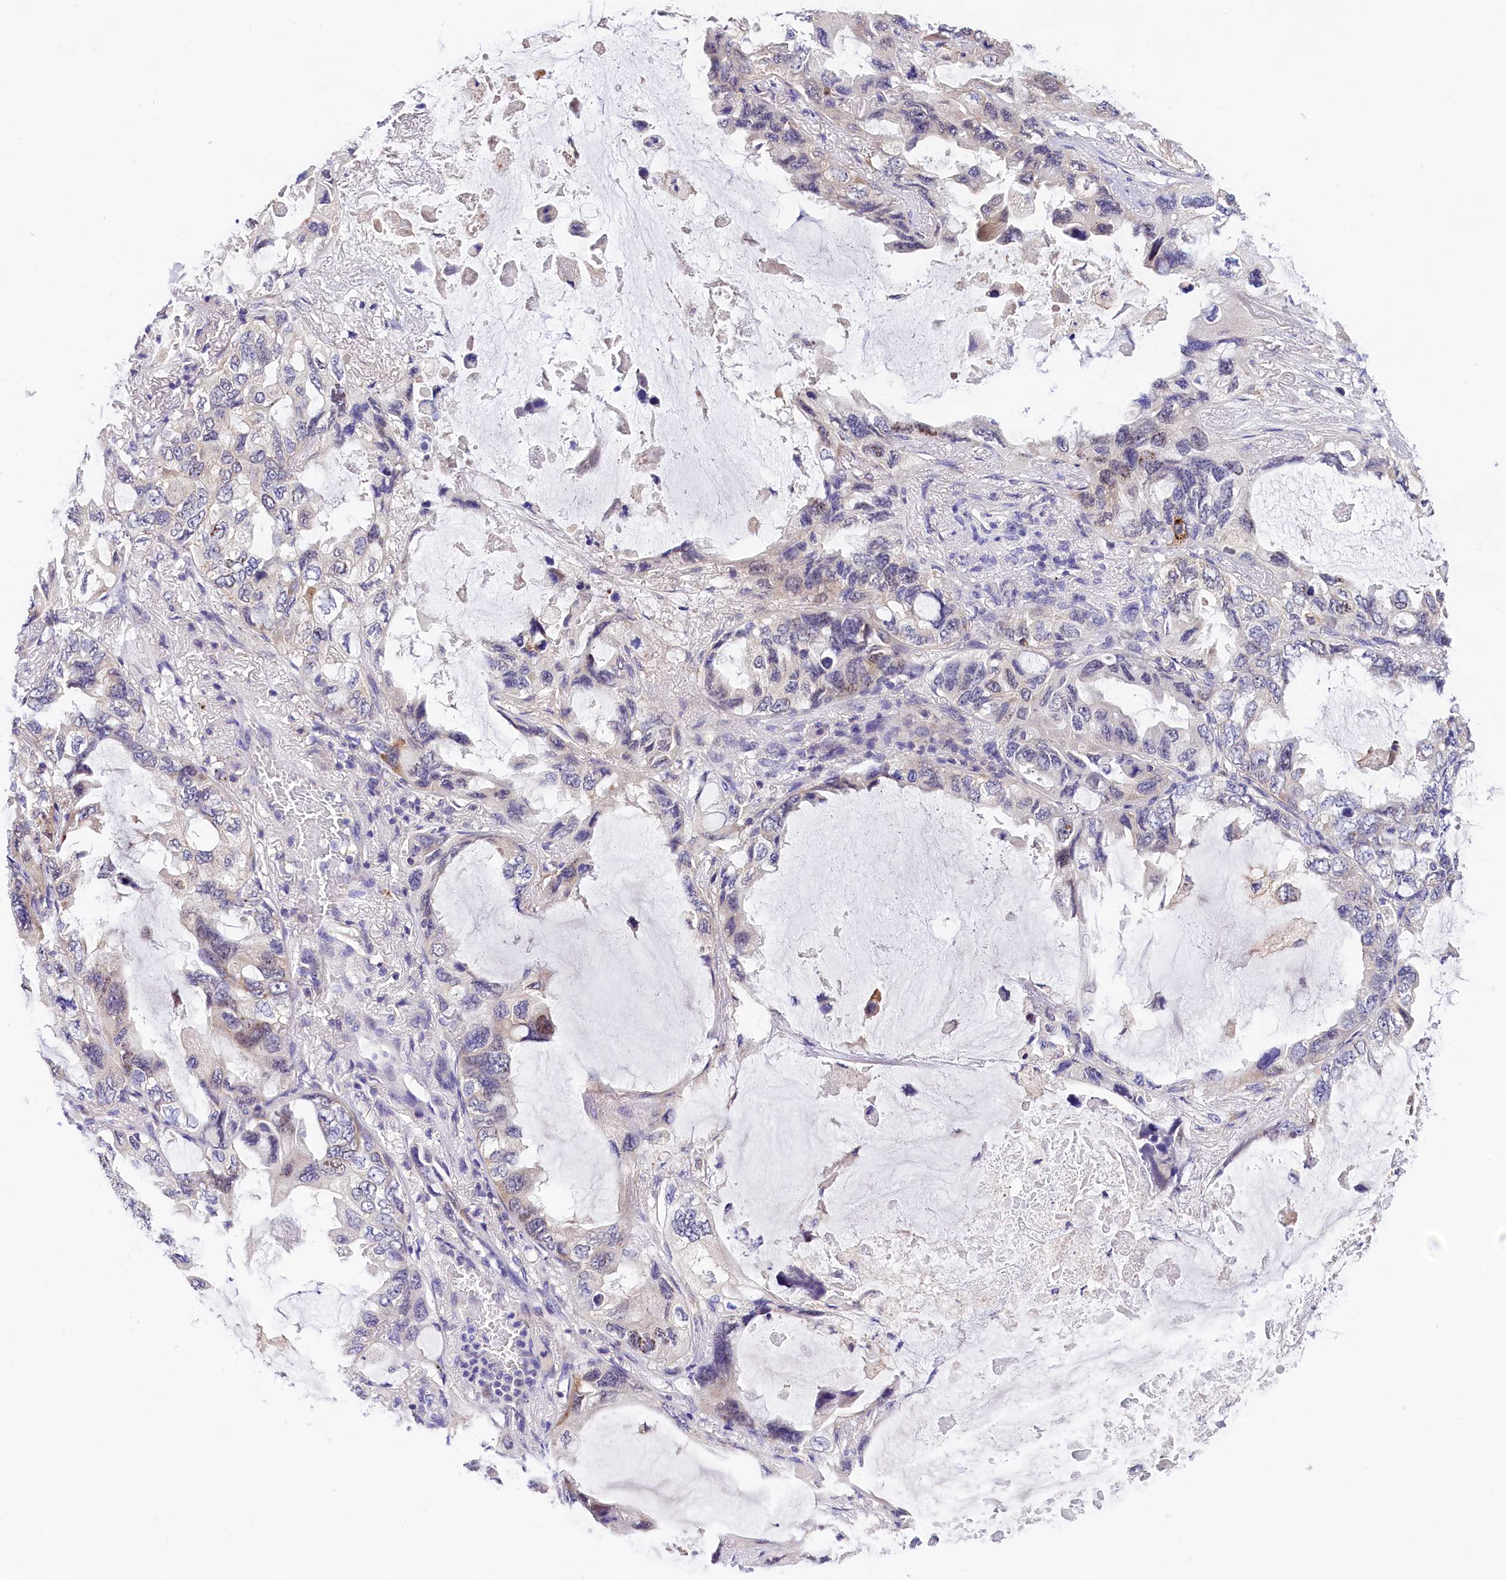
{"staining": {"intensity": "negative", "quantity": "none", "location": "none"}, "tissue": "lung cancer", "cell_type": "Tumor cells", "image_type": "cancer", "snomed": [{"axis": "morphology", "description": "Squamous cell carcinoma, NOS"}, {"axis": "topography", "description": "Lung"}], "caption": "Image shows no significant protein expression in tumor cells of squamous cell carcinoma (lung). The staining is performed using DAB brown chromogen with nuclei counter-stained in using hematoxylin.", "gene": "OAS3", "patient": {"sex": "female", "age": 73}}